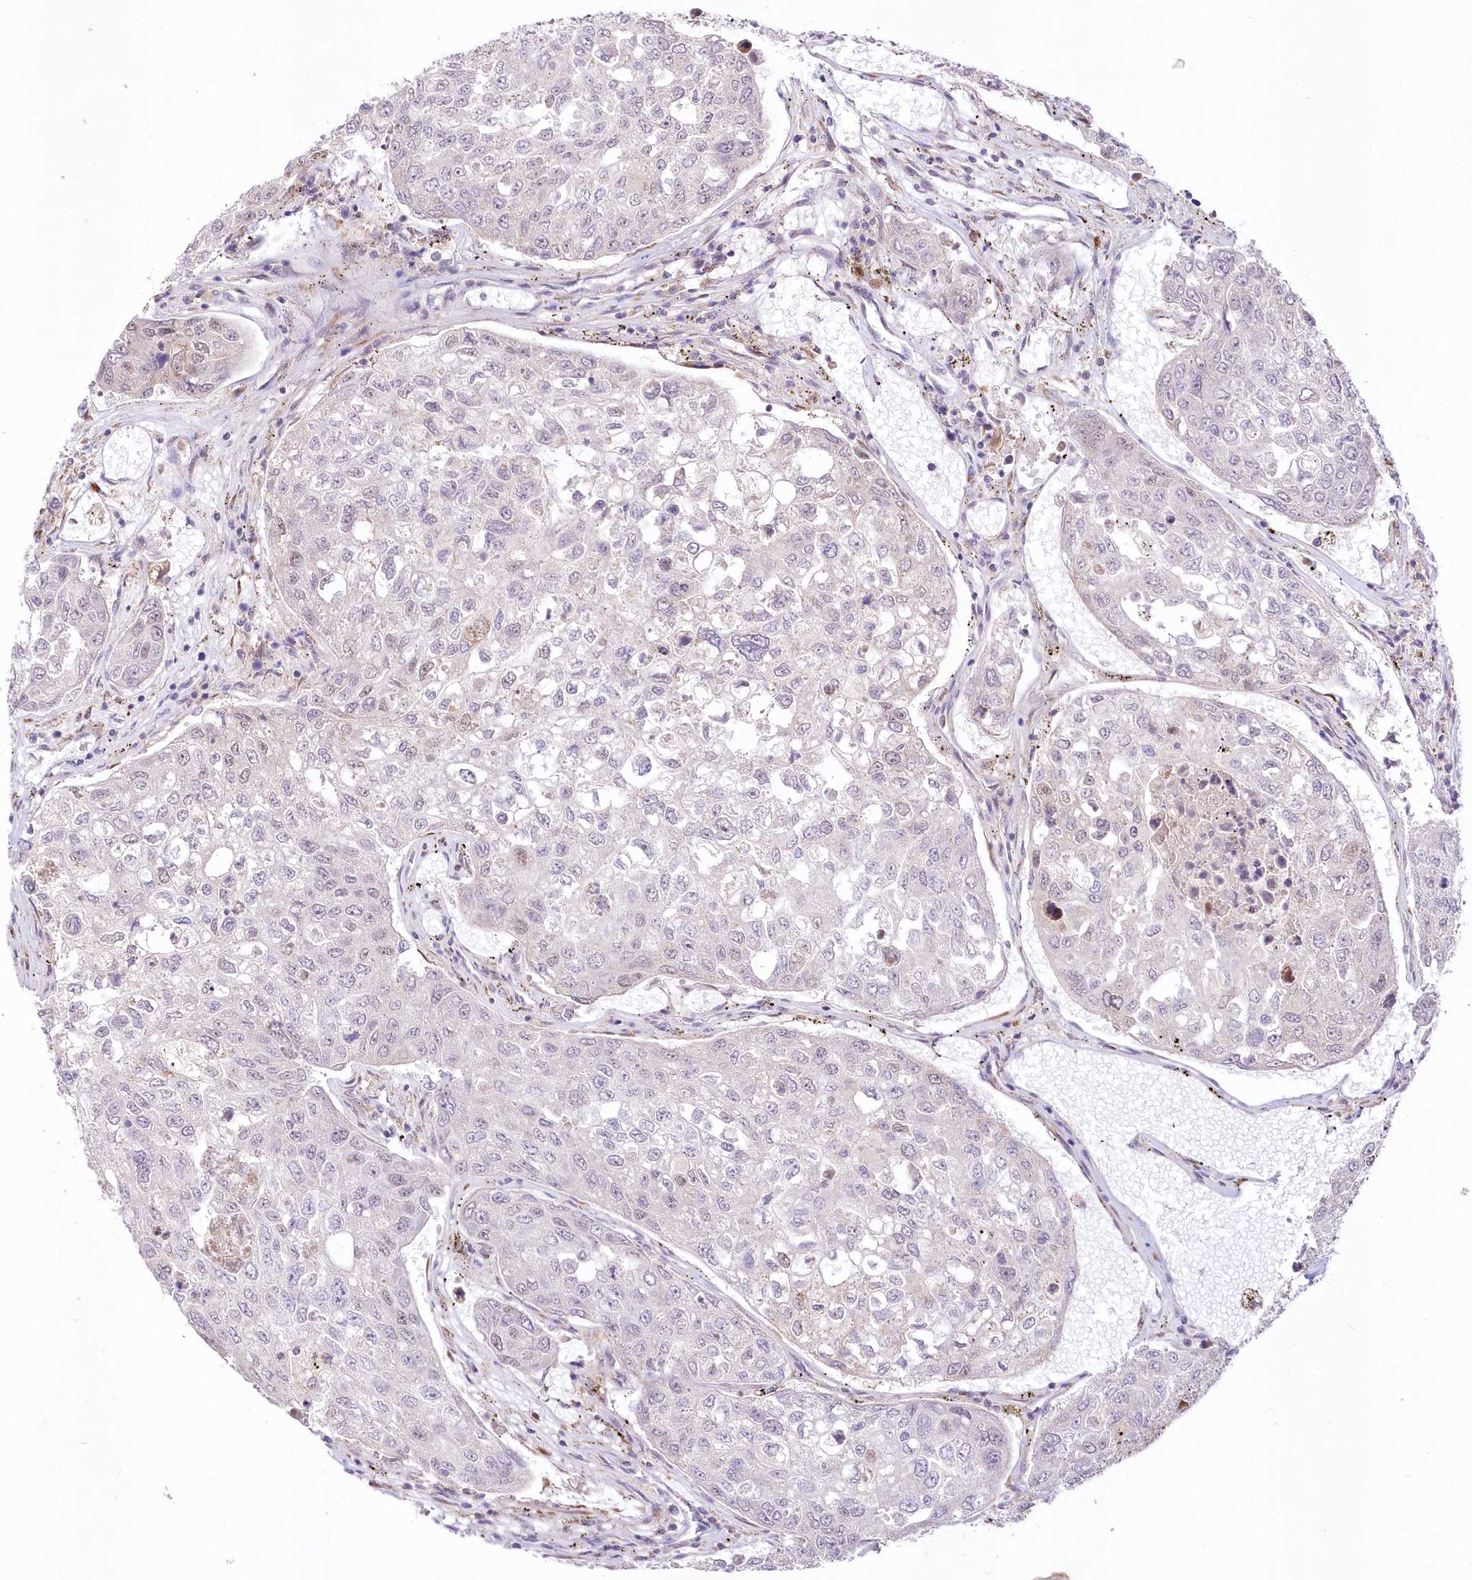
{"staining": {"intensity": "negative", "quantity": "none", "location": "none"}, "tissue": "urothelial cancer", "cell_type": "Tumor cells", "image_type": "cancer", "snomed": [{"axis": "morphology", "description": "Urothelial carcinoma, High grade"}, {"axis": "topography", "description": "Lymph node"}, {"axis": "topography", "description": "Urinary bladder"}], "caption": "The image exhibits no staining of tumor cells in urothelial cancer.", "gene": "LDB1", "patient": {"sex": "male", "age": 51}}